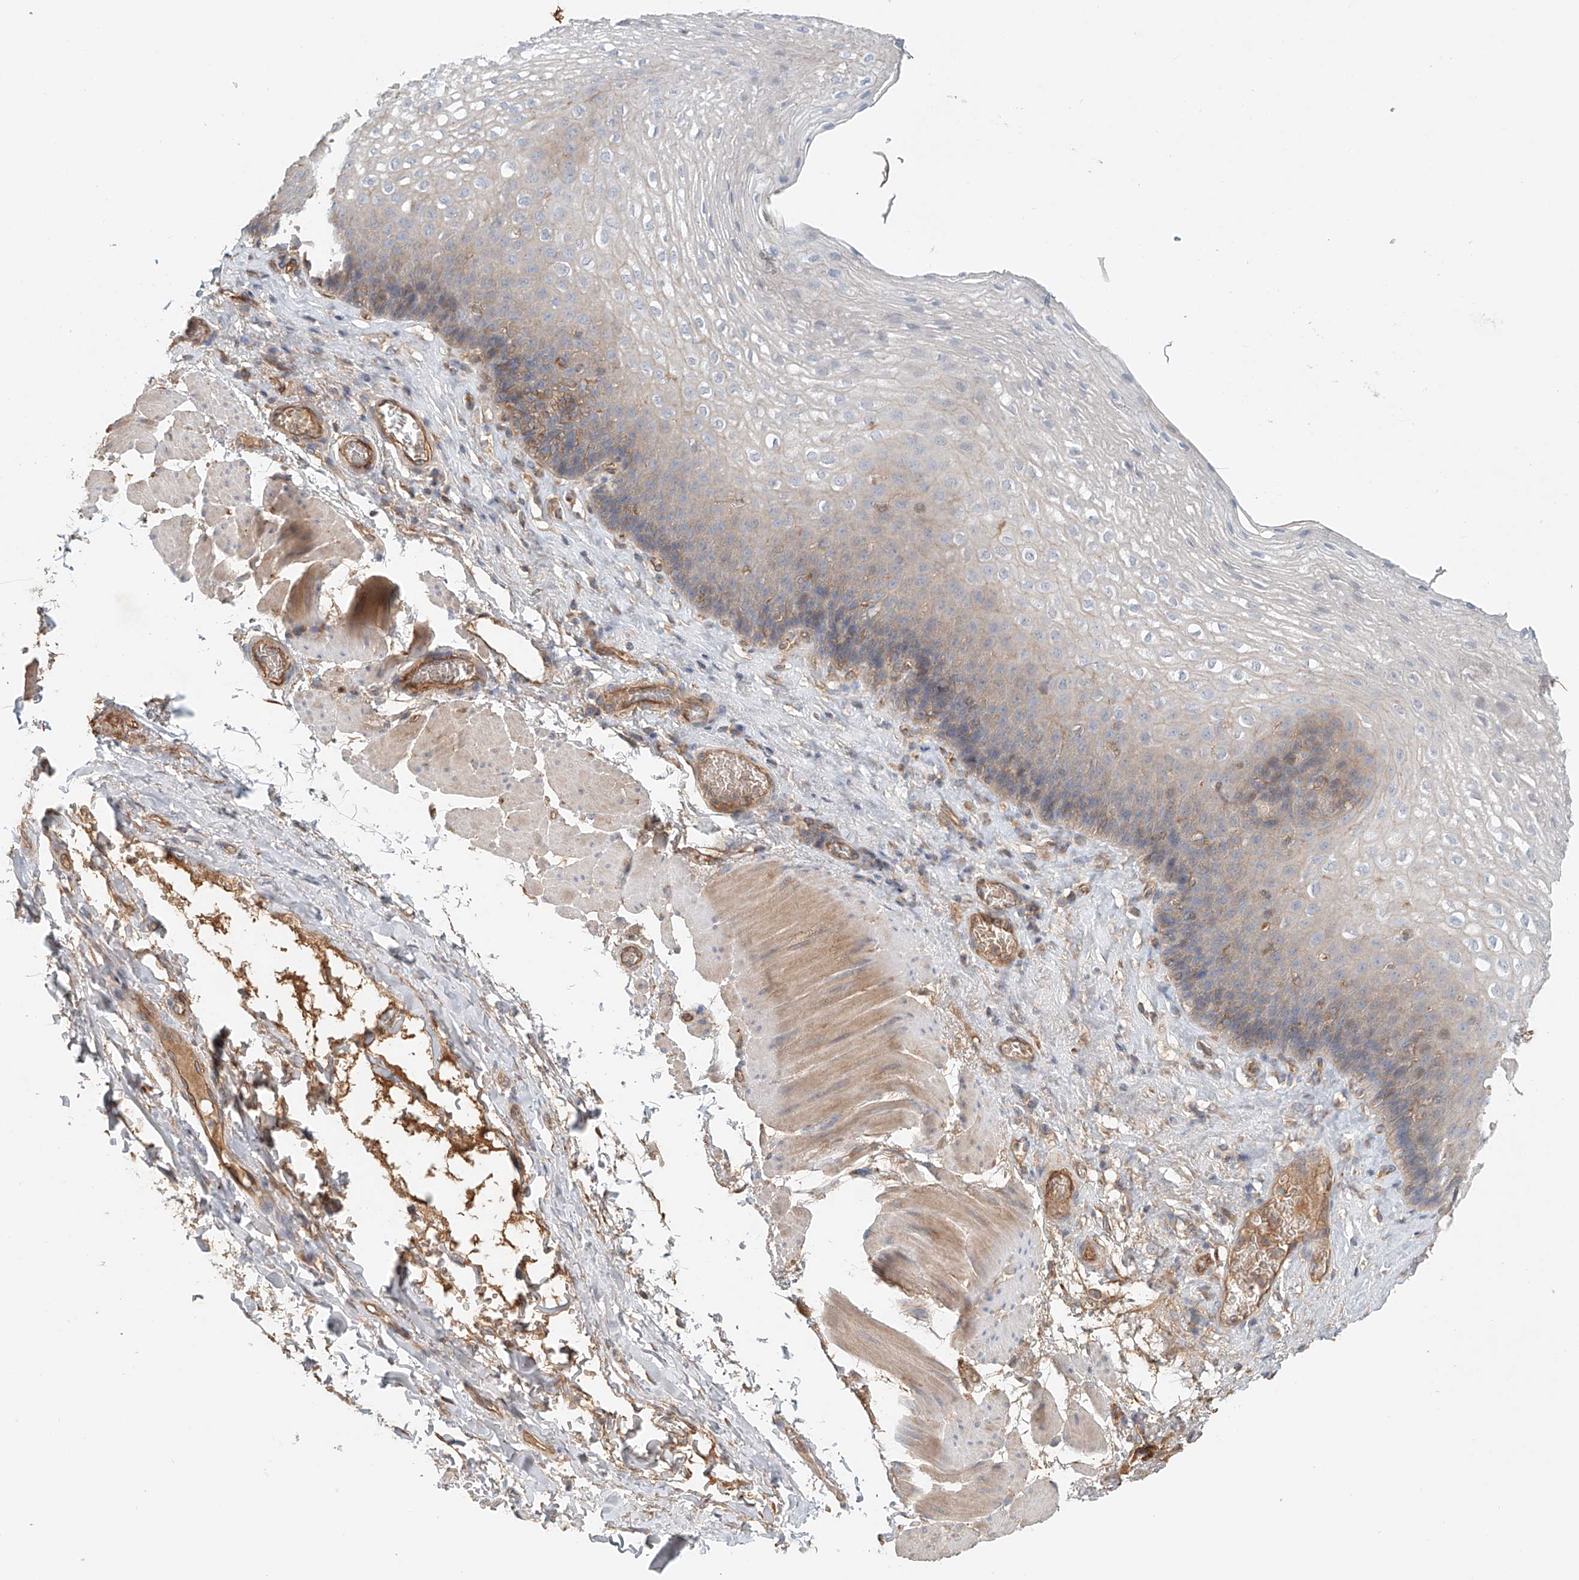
{"staining": {"intensity": "weak", "quantity": "25%-75%", "location": "cytoplasmic/membranous"}, "tissue": "esophagus", "cell_type": "Squamous epithelial cells", "image_type": "normal", "snomed": [{"axis": "morphology", "description": "Normal tissue, NOS"}, {"axis": "topography", "description": "Esophagus"}], "caption": "Squamous epithelial cells exhibit low levels of weak cytoplasmic/membranous staining in about 25%-75% of cells in unremarkable esophagus.", "gene": "FRYL", "patient": {"sex": "female", "age": 66}}